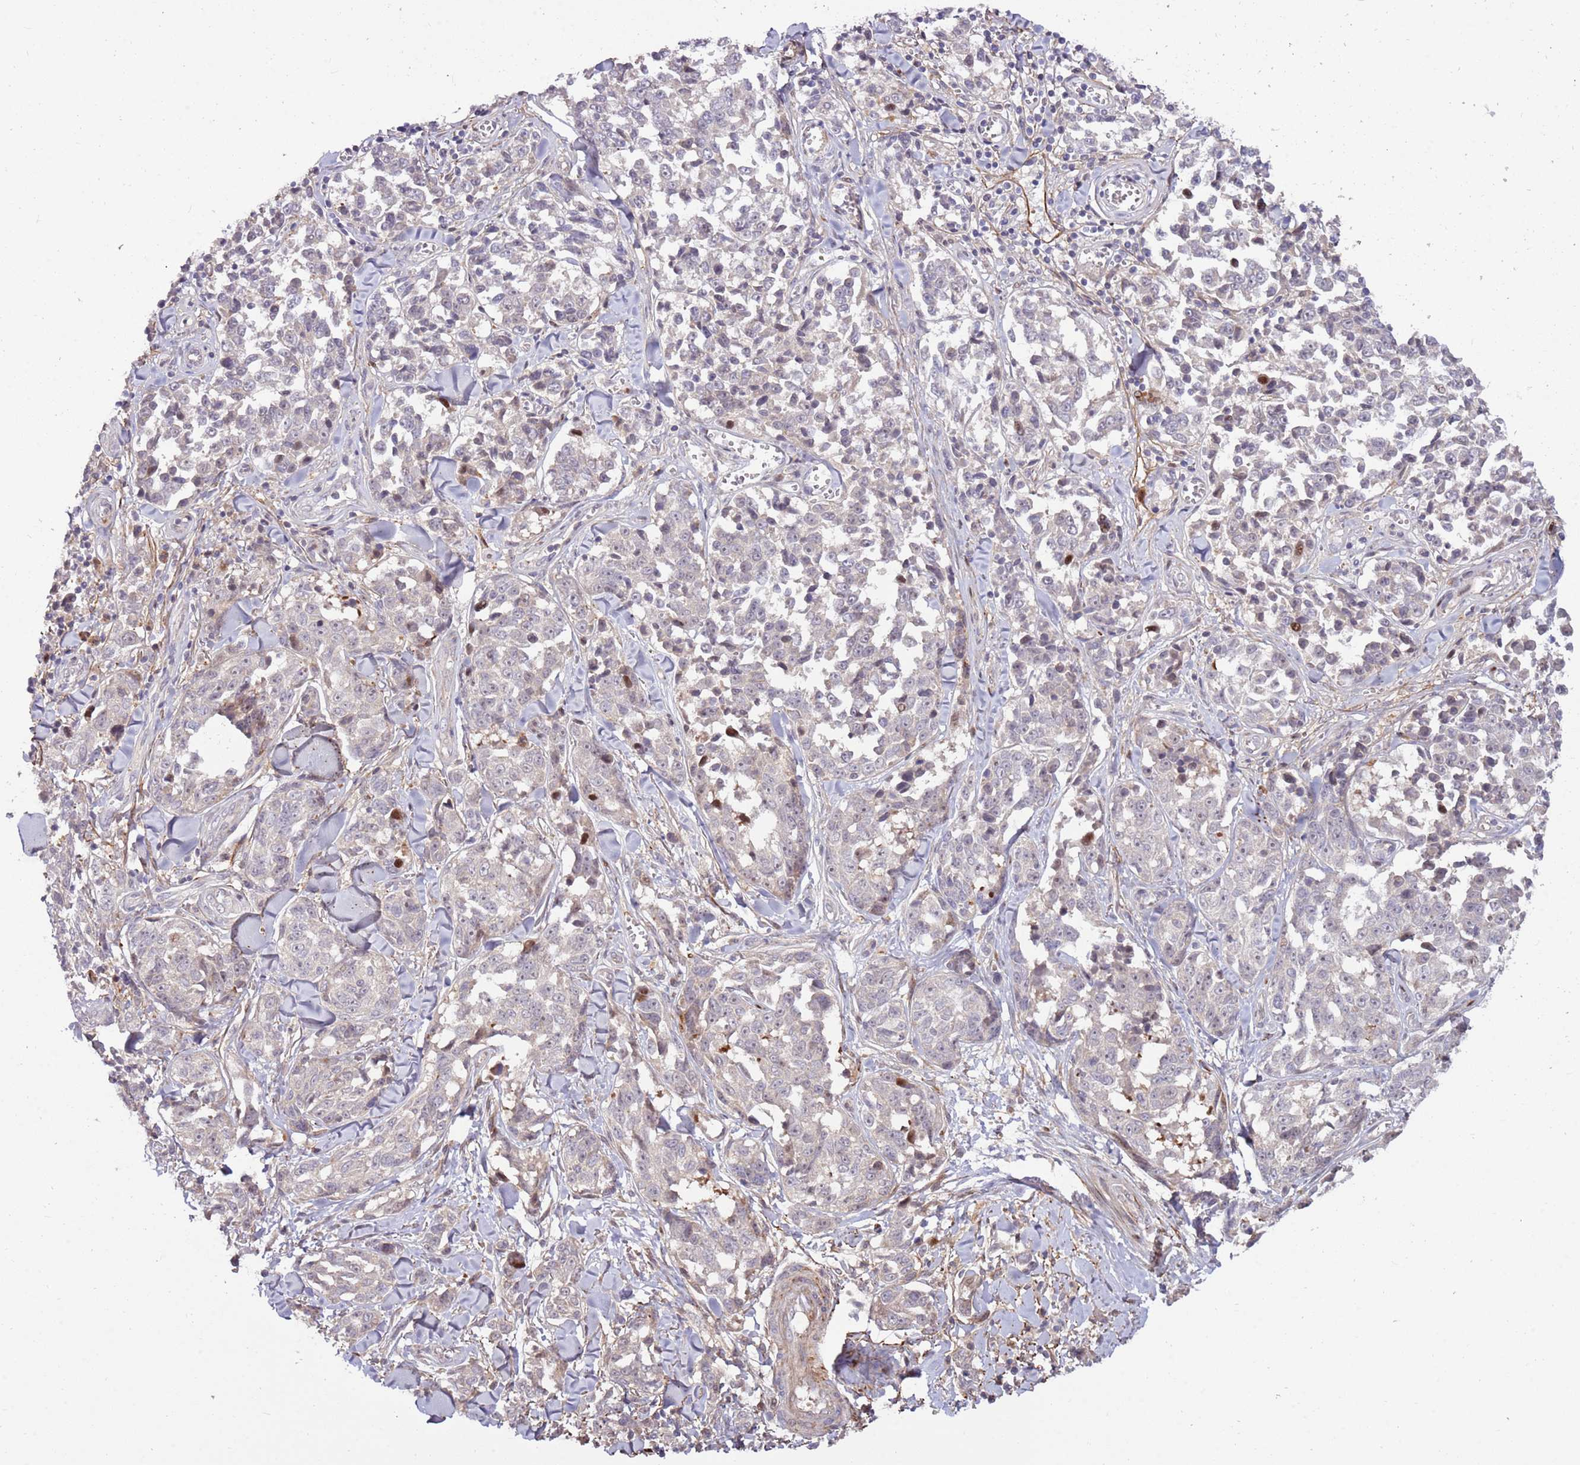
{"staining": {"intensity": "negative", "quantity": "none", "location": "none"}, "tissue": "melanoma", "cell_type": "Tumor cells", "image_type": "cancer", "snomed": [{"axis": "morphology", "description": "Malignant melanoma, NOS"}, {"axis": "topography", "description": "Skin"}], "caption": "Tumor cells show no significant protein positivity in malignant melanoma.", "gene": "RHBDL1", "patient": {"sex": "female", "age": 64}}